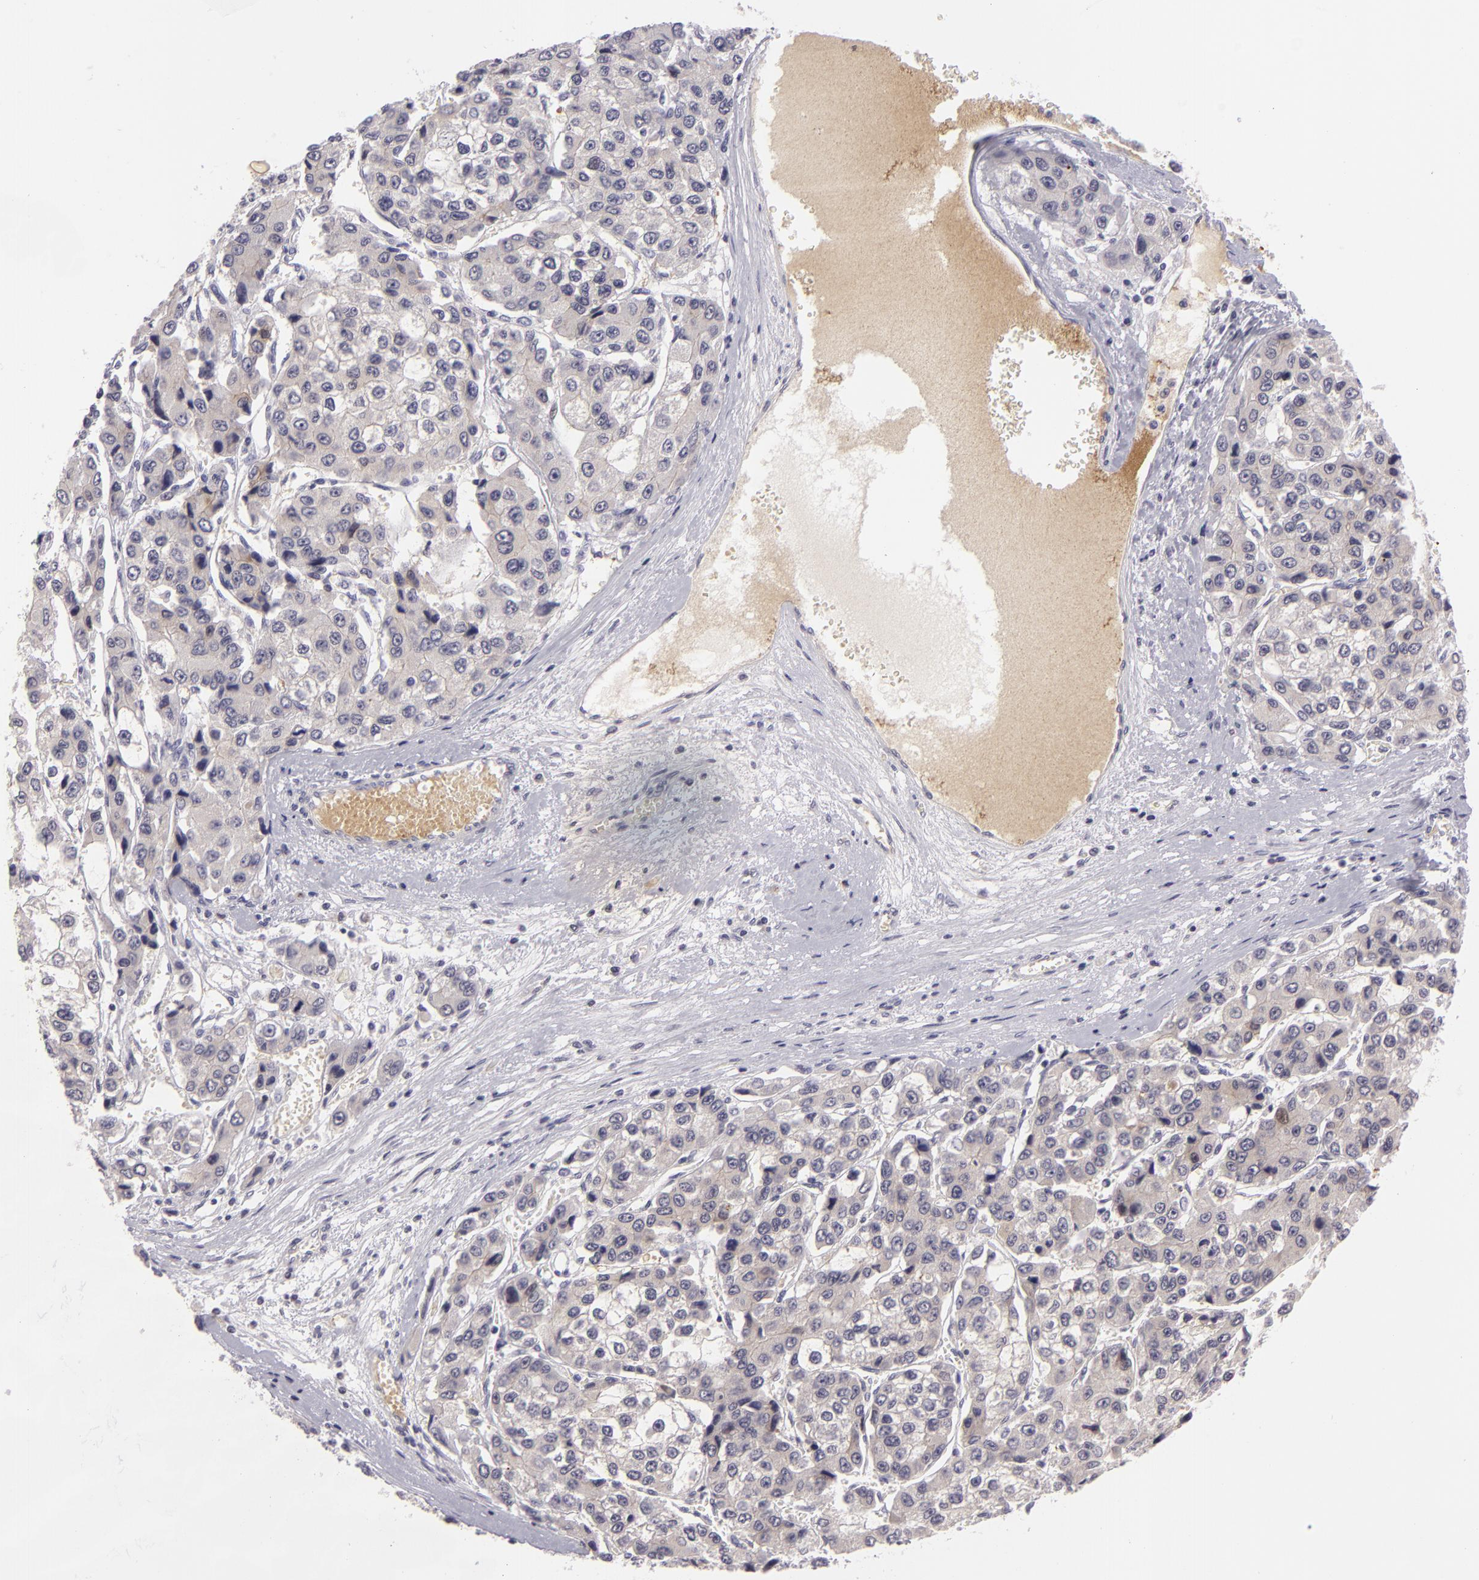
{"staining": {"intensity": "negative", "quantity": "none", "location": "none"}, "tissue": "liver cancer", "cell_type": "Tumor cells", "image_type": "cancer", "snomed": [{"axis": "morphology", "description": "Carcinoma, Hepatocellular, NOS"}, {"axis": "topography", "description": "Liver"}], "caption": "Immunohistochemistry (IHC) histopathology image of neoplastic tissue: human liver cancer stained with DAB (3,3'-diaminobenzidine) displays no significant protein expression in tumor cells. (IHC, brightfield microscopy, high magnification).", "gene": "CTNNB1", "patient": {"sex": "female", "age": 66}}